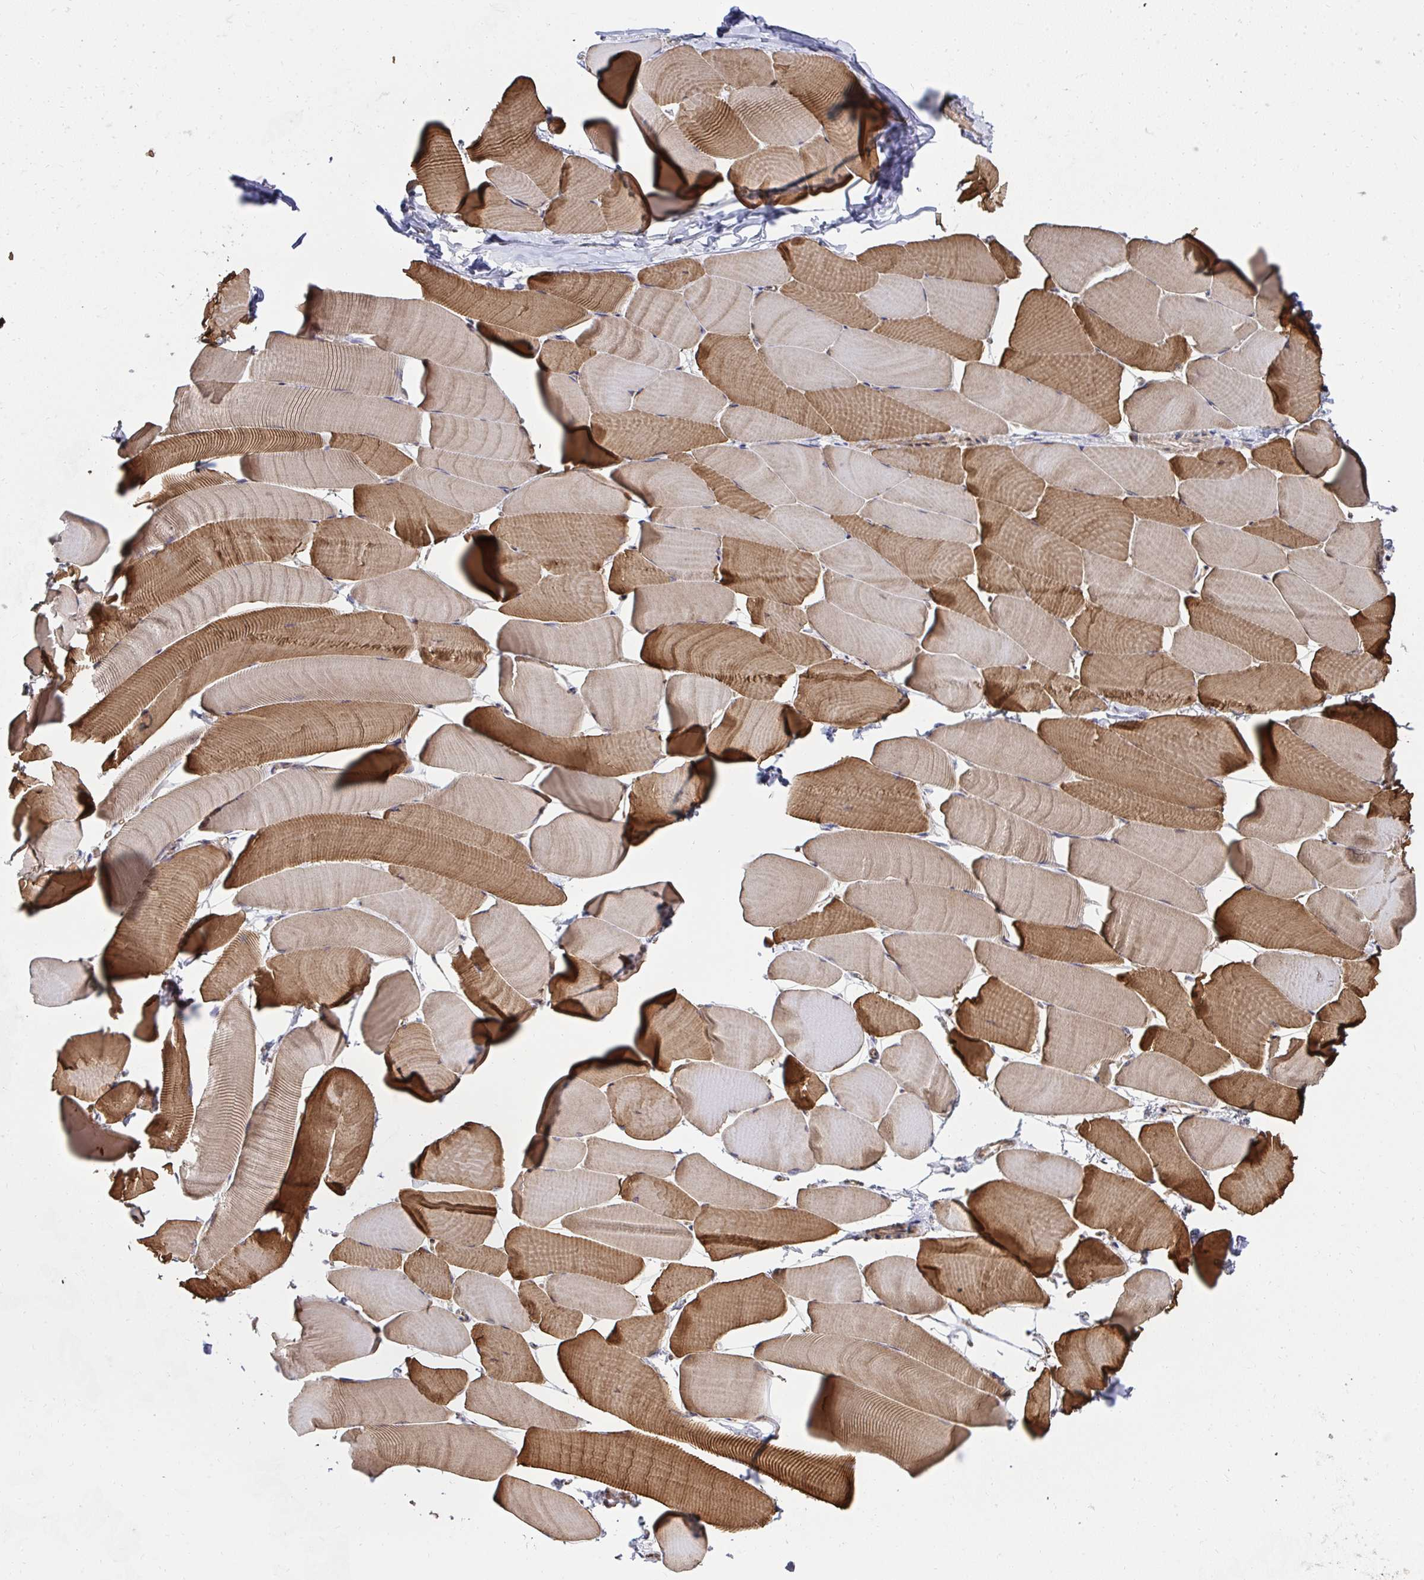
{"staining": {"intensity": "moderate", "quantity": ">75%", "location": "cytoplasmic/membranous"}, "tissue": "skeletal muscle", "cell_type": "Myocytes", "image_type": "normal", "snomed": [{"axis": "morphology", "description": "Normal tissue, NOS"}, {"axis": "topography", "description": "Skeletal muscle"}], "caption": "Skeletal muscle stained for a protein reveals moderate cytoplasmic/membranous positivity in myocytes. Nuclei are stained in blue.", "gene": "AGTPBP1", "patient": {"sex": "male", "age": 25}}